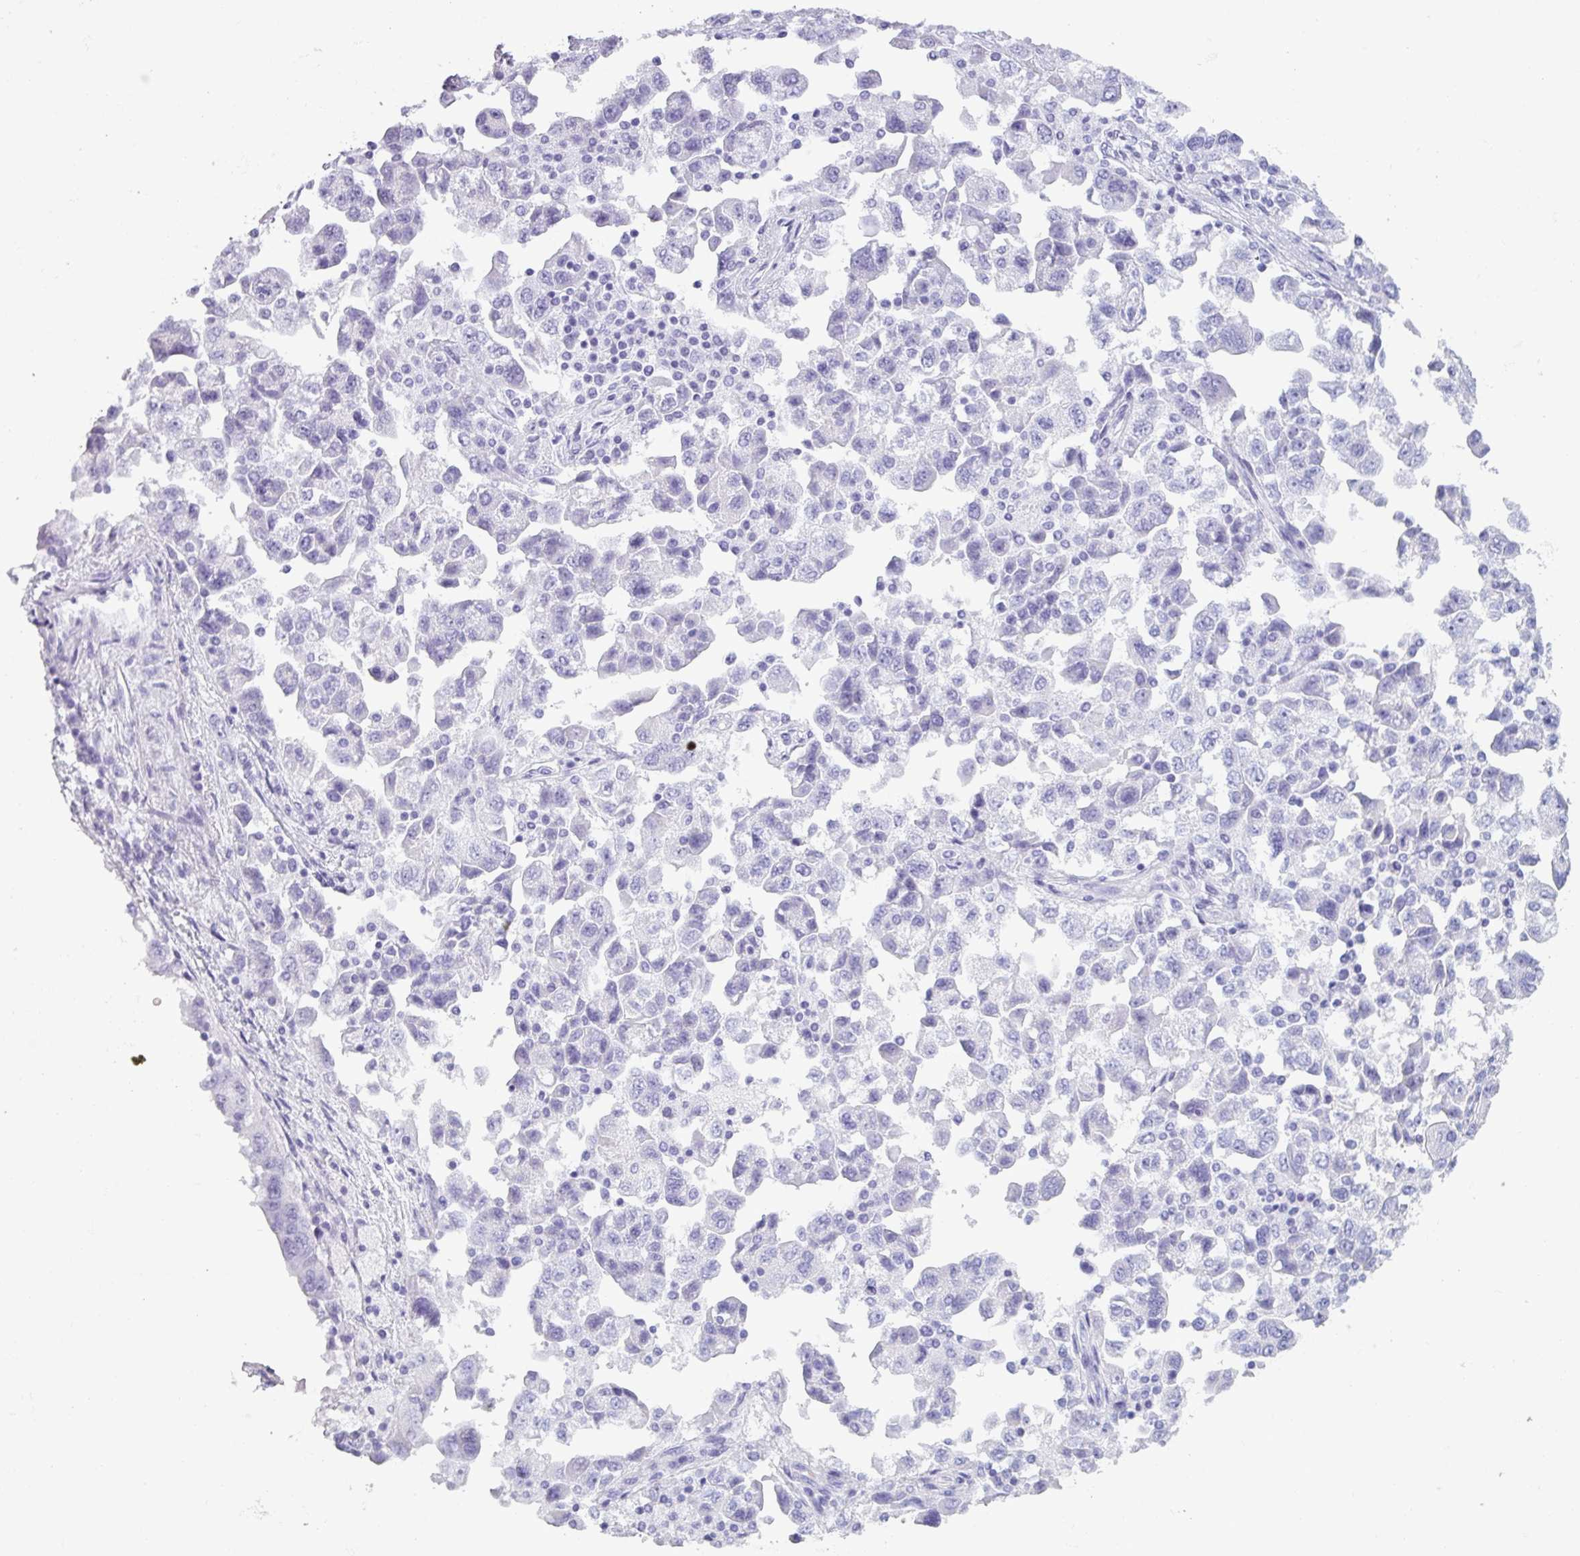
{"staining": {"intensity": "negative", "quantity": "none", "location": "none"}, "tissue": "ovarian cancer", "cell_type": "Tumor cells", "image_type": "cancer", "snomed": [{"axis": "morphology", "description": "Carcinoma, NOS"}, {"axis": "morphology", "description": "Cystadenocarcinoma, serous, NOS"}, {"axis": "topography", "description": "Ovary"}], "caption": "A histopathology image of ovarian serous cystadenocarcinoma stained for a protein displays no brown staining in tumor cells.", "gene": "CRYBB2", "patient": {"sex": "female", "age": 69}}